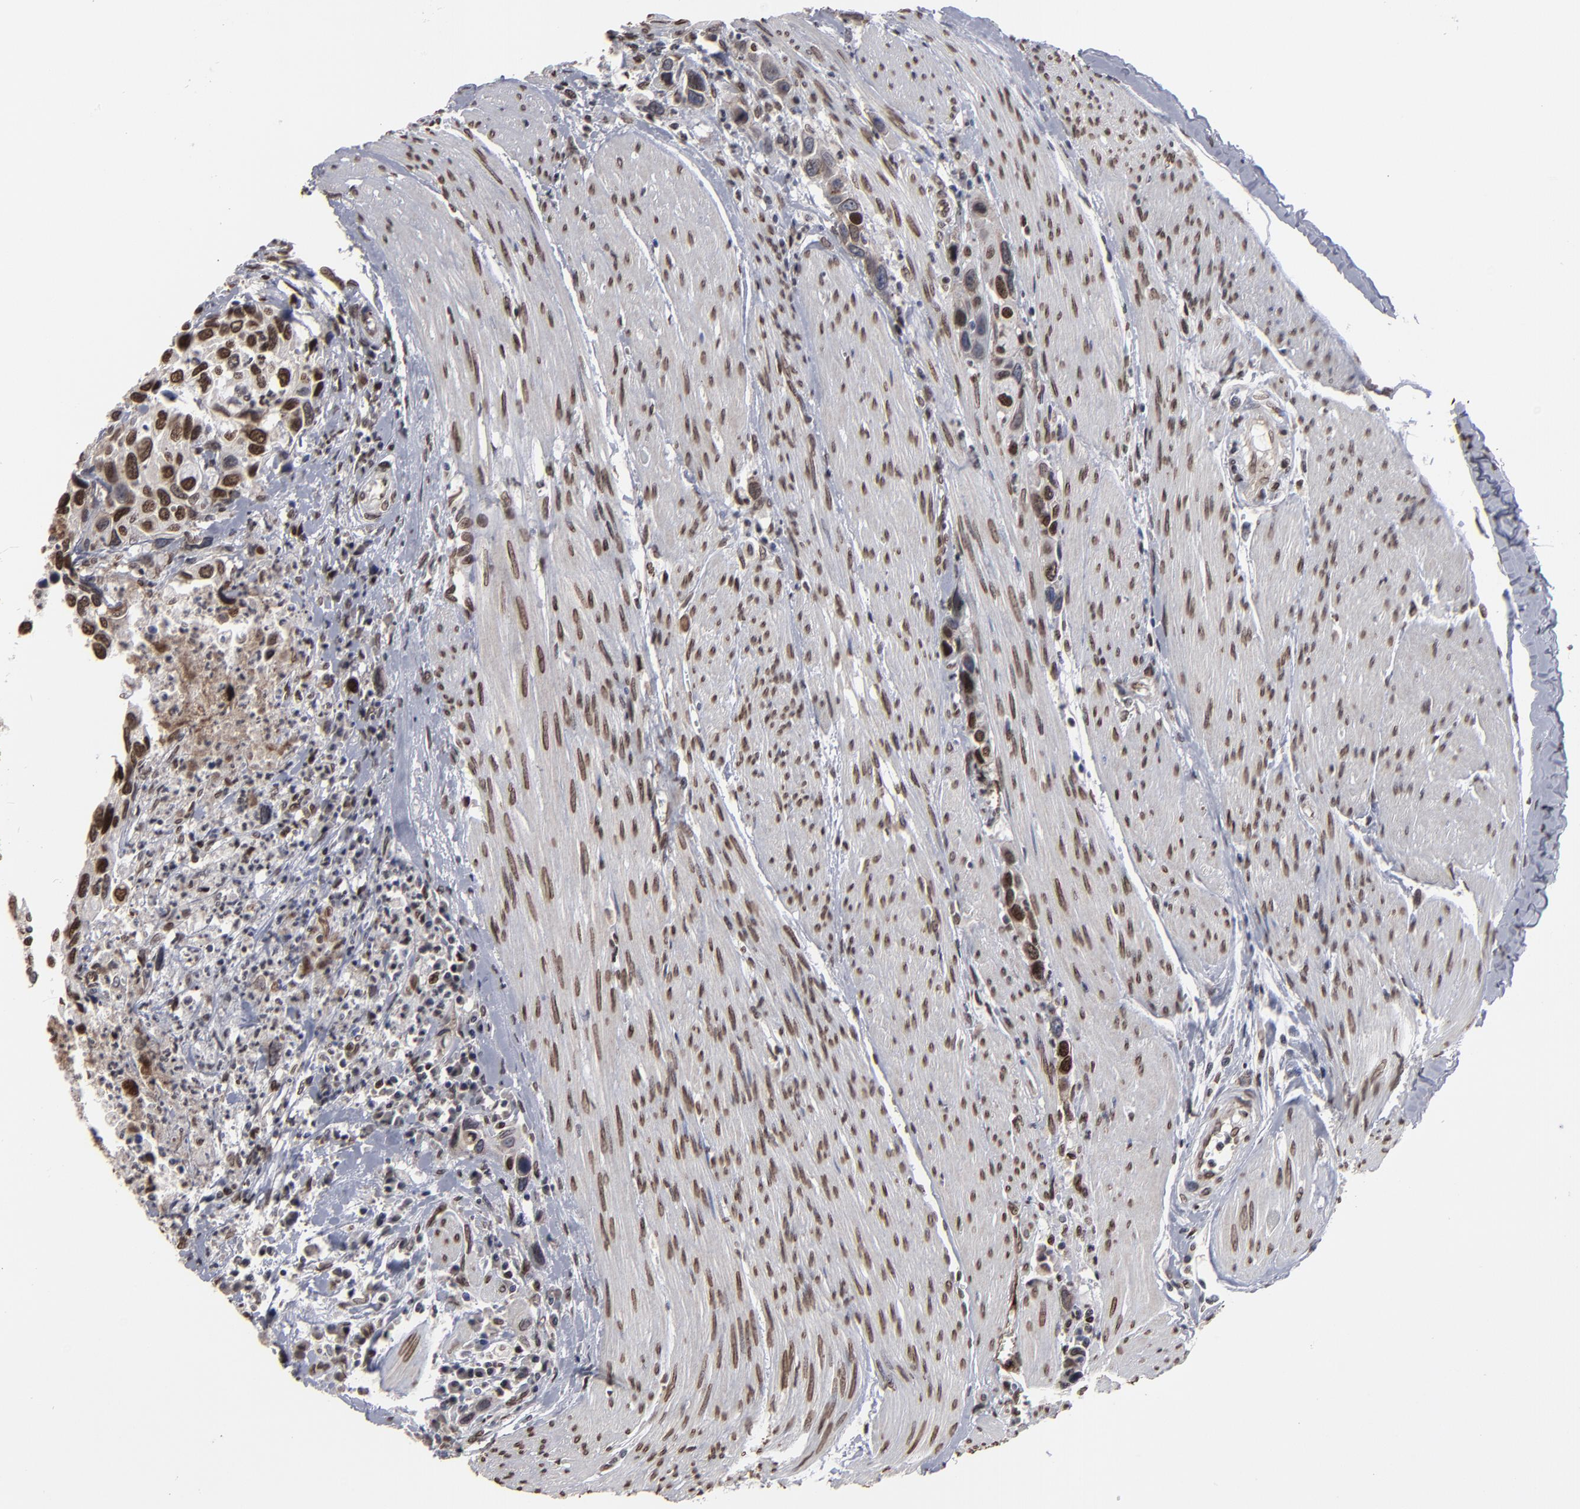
{"staining": {"intensity": "moderate", "quantity": "<25%", "location": "nuclear"}, "tissue": "urothelial cancer", "cell_type": "Tumor cells", "image_type": "cancer", "snomed": [{"axis": "morphology", "description": "Urothelial carcinoma, High grade"}, {"axis": "topography", "description": "Urinary bladder"}], "caption": "Protein staining of high-grade urothelial carcinoma tissue reveals moderate nuclear positivity in about <25% of tumor cells.", "gene": "BAZ1A", "patient": {"sex": "male", "age": 66}}